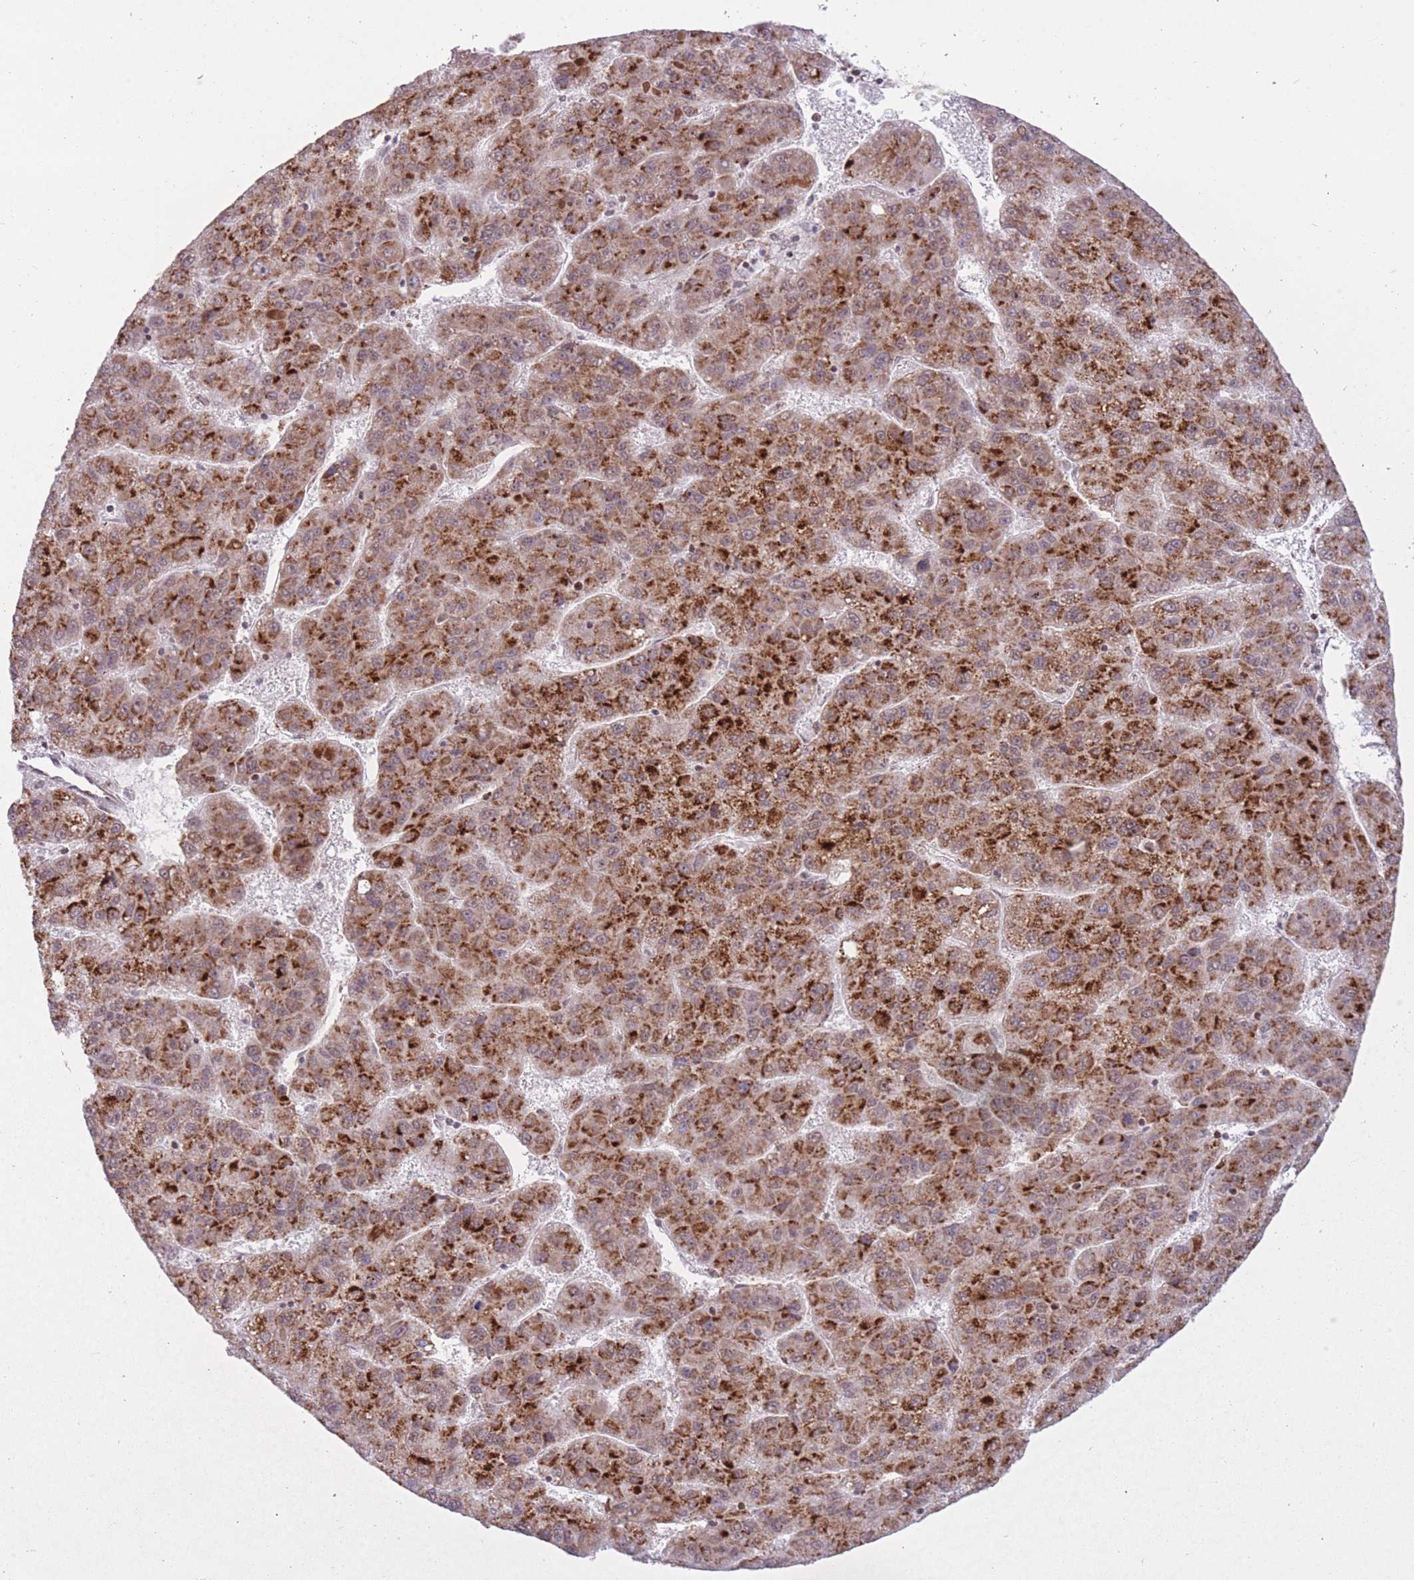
{"staining": {"intensity": "strong", "quantity": ">75%", "location": "cytoplasmic/membranous"}, "tissue": "liver cancer", "cell_type": "Tumor cells", "image_type": "cancer", "snomed": [{"axis": "morphology", "description": "Carcinoma, Hepatocellular, NOS"}, {"axis": "topography", "description": "Liver"}], "caption": "DAB immunohistochemical staining of human liver cancer displays strong cytoplasmic/membranous protein staining in about >75% of tumor cells. The protein is stained brown, and the nuclei are stained in blue (DAB IHC with brightfield microscopy, high magnification).", "gene": "DPYSL4", "patient": {"sex": "female", "age": 82}}